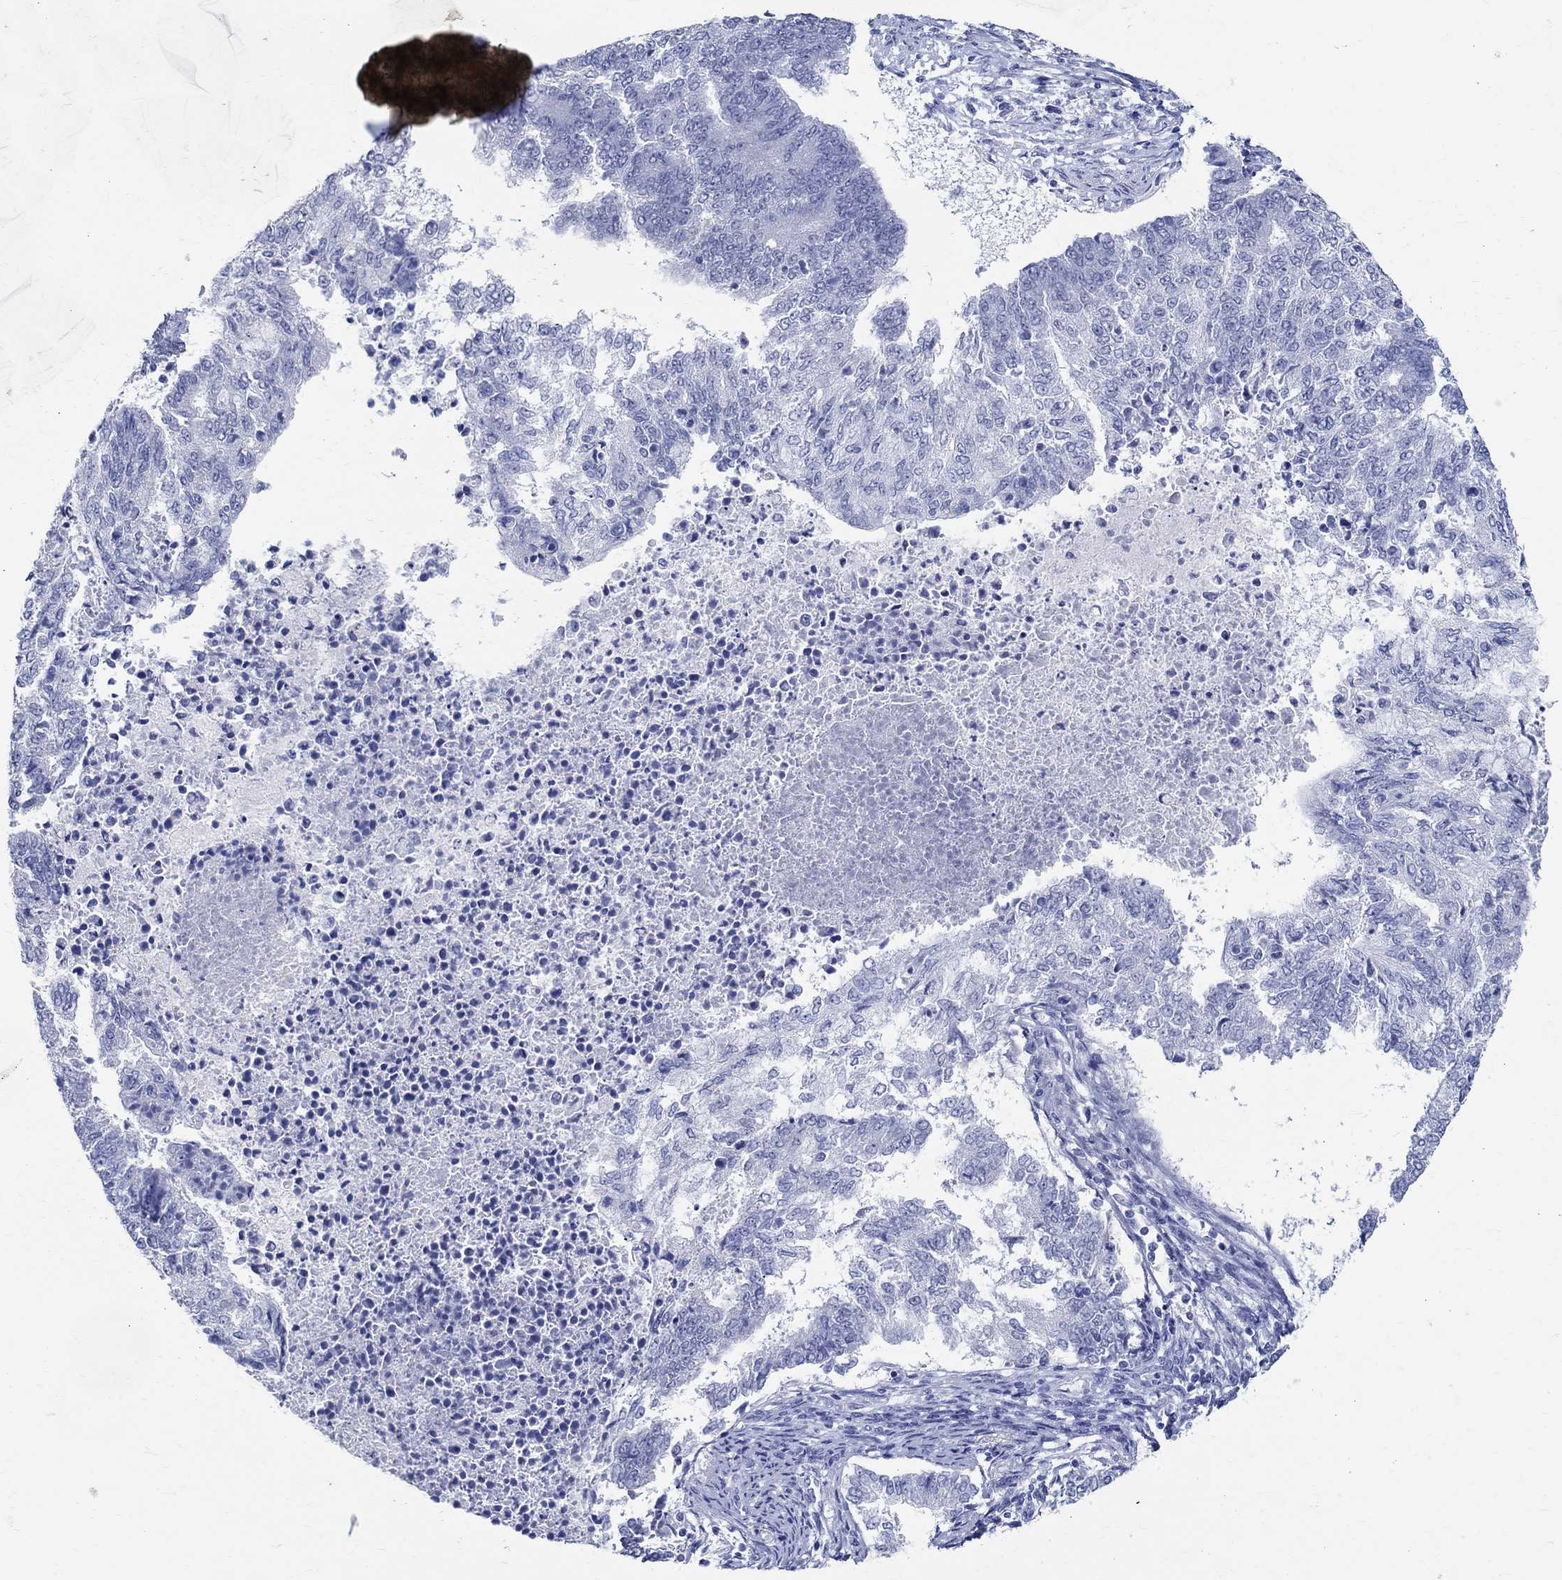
{"staining": {"intensity": "negative", "quantity": "none", "location": "none"}, "tissue": "endometrial cancer", "cell_type": "Tumor cells", "image_type": "cancer", "snomed": [{"axis": "morphology", "description": "Adenocarcinoma, NOS"}, {"axis": "topography", "description": "Endometrium"}], "caption": "Immunohistochemical staining of human endometrial cancer (adenocarcinoma) demonstrates no significant expression in tumor cells.", "gene": "TSPAN16", "patient": {"sex": "female", "age": 65}}